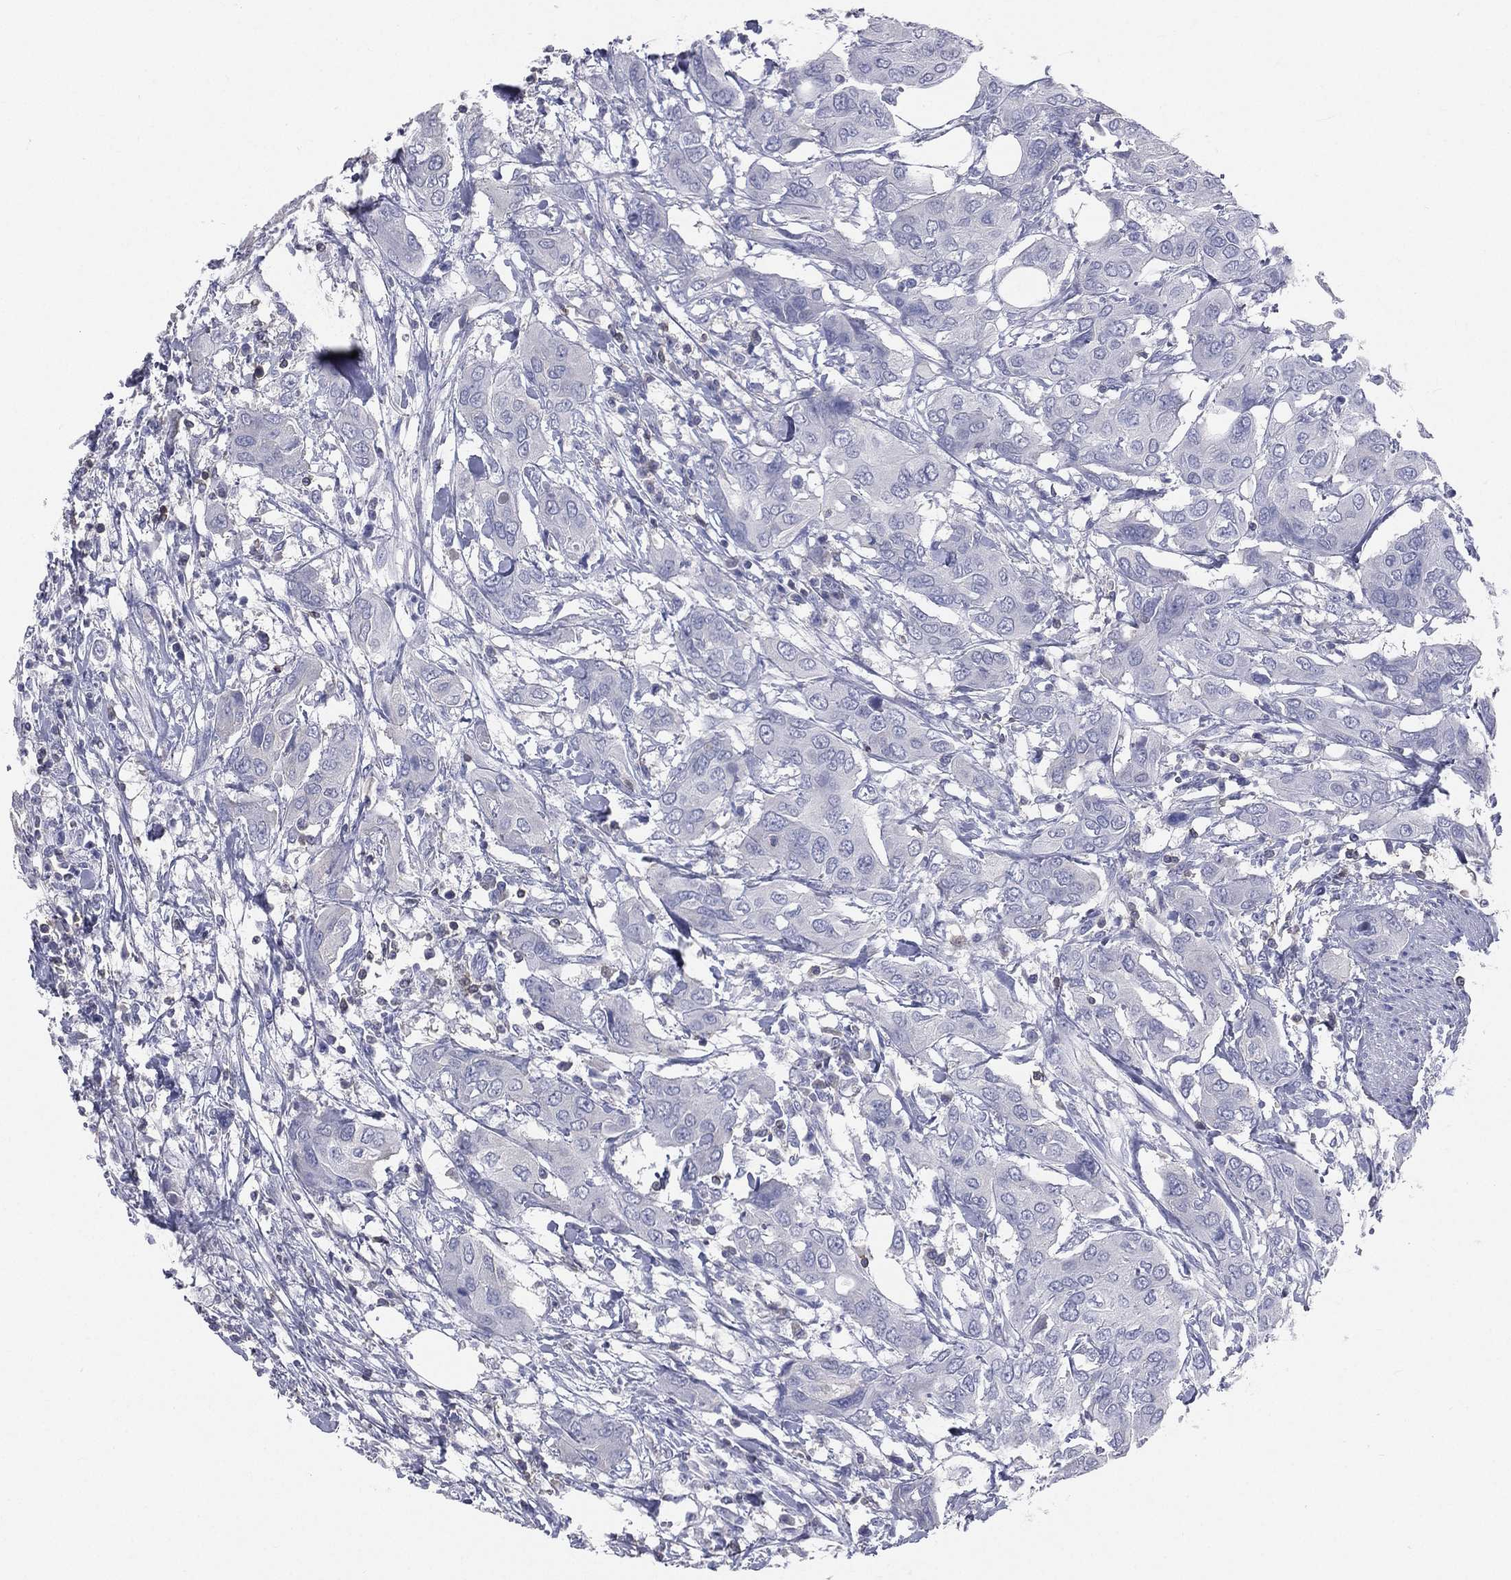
{"staining": {"intensity": "negative", "quantity": "none", "location": "none"}, "tissue": "urothelial cancer", "cell_type": "Tumor cells", "image_type": "cancer", "snomed": [{"axis": "morphology", "description": "Urothelial carcinoma, NOS"}, {"axis": "morphology", "description": "Urothelial carcinoma, High grade"}, {"axis": "topography", "description": "Urinary bladder"}], "caption": "High magnification brightfield microscopy of urothelial carcinoma (high-grade) stained with DAB (brown) and counterstained with hematoxylin (blue): tumor cells show no significant staining. Brightfield microscopy of IHC stained with DAB (3,3'-diaminobenzidine) (brown) and hematoxylin (blue), captured at high magnification.", "gene": "CD3D", "patient": {"sex": "male", "age": 63}}